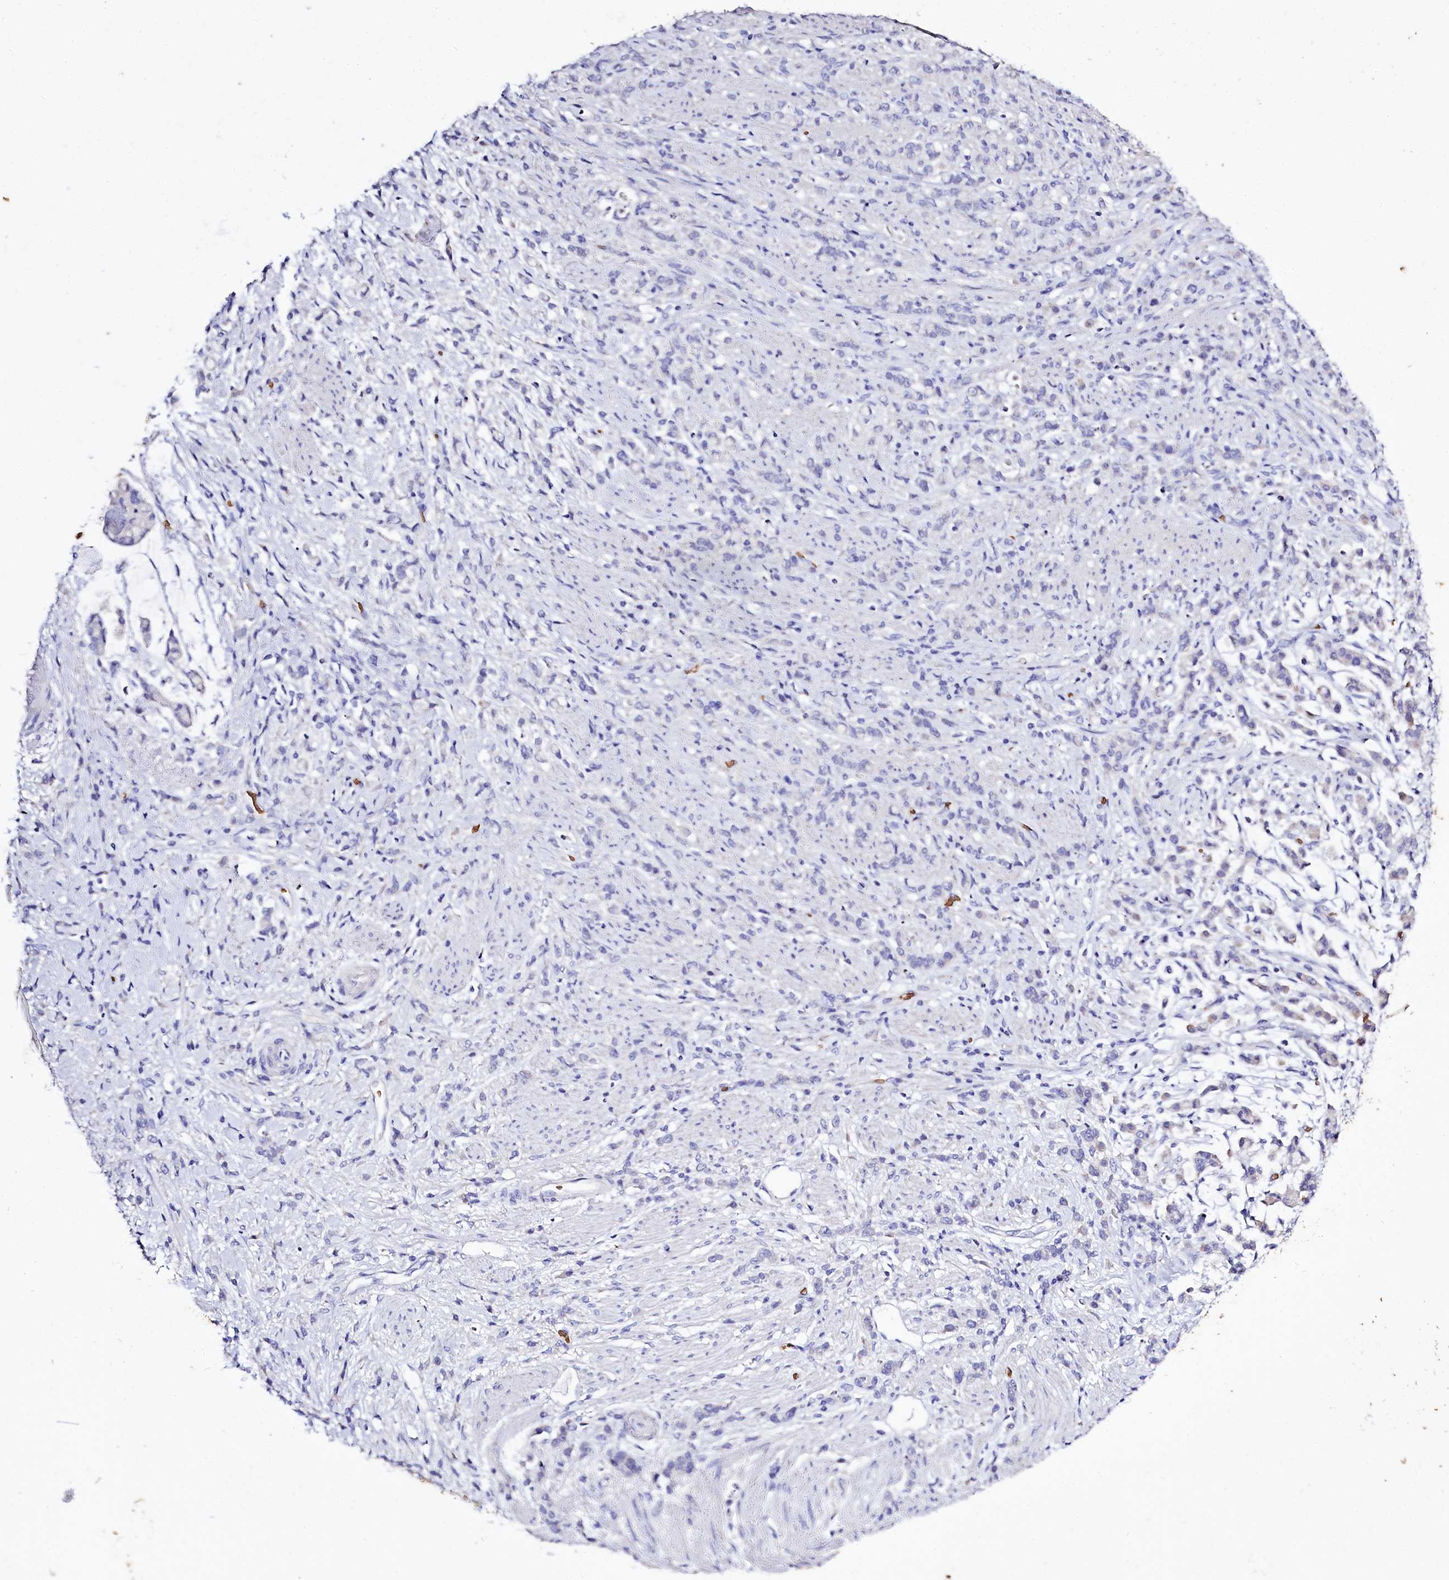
{"staining": {"intensity": "negative", "quantity": "none", "location": "none"}, "tissue": "stomach cancer", "cell_type": "Tumor cells", "image_type": "cancer", "snomed": [{"axis": "morphology", "description": "Adenocarcinoma, NOS"}, {"axis": "topography", "description": "Stomach"}], "caption": "Tumor cells show no significant expression in stomach adenocarcinoma.", "gene": "RPUSD3", "patient": {"sex": "female", "age": 60}}